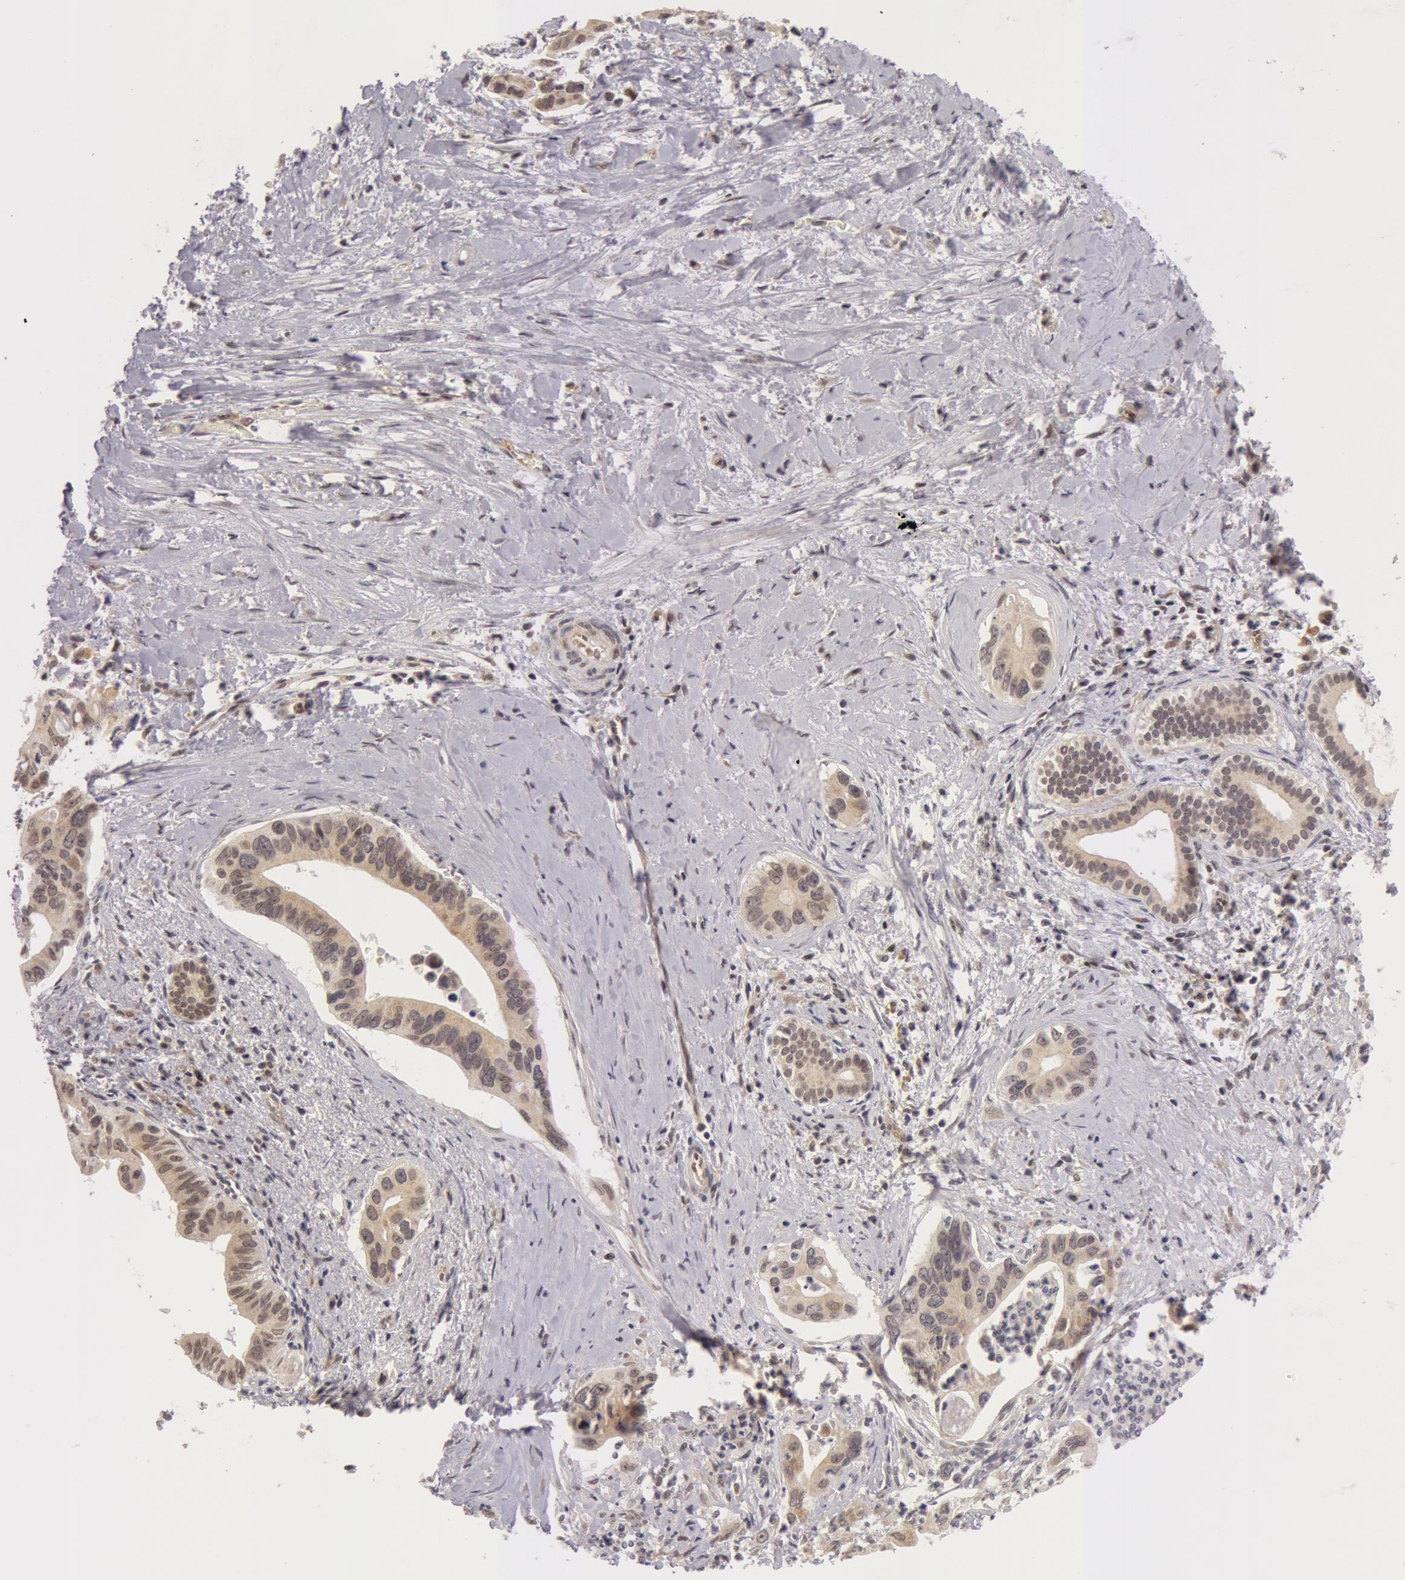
{"staining": {"intensity": "weak", "quantity": "<25%", "location": "cytoplasmic/membranous"}, "tissue": "liver cancer", "cell_type": "Tumor cells", "image_type": "cancer", "snomed": [{"axis": "morphology", "description": "Cholangiocarcinoma"}, {"axis": "topography", "description": "Liver"}], "caption": "This is a micrograph of immunohistochemistry (IHC) staining of liver cancer, which shows no positivity in tumor cells.", "gene": "SYTL4", "patient": {"sex": "female", "age": 65}}